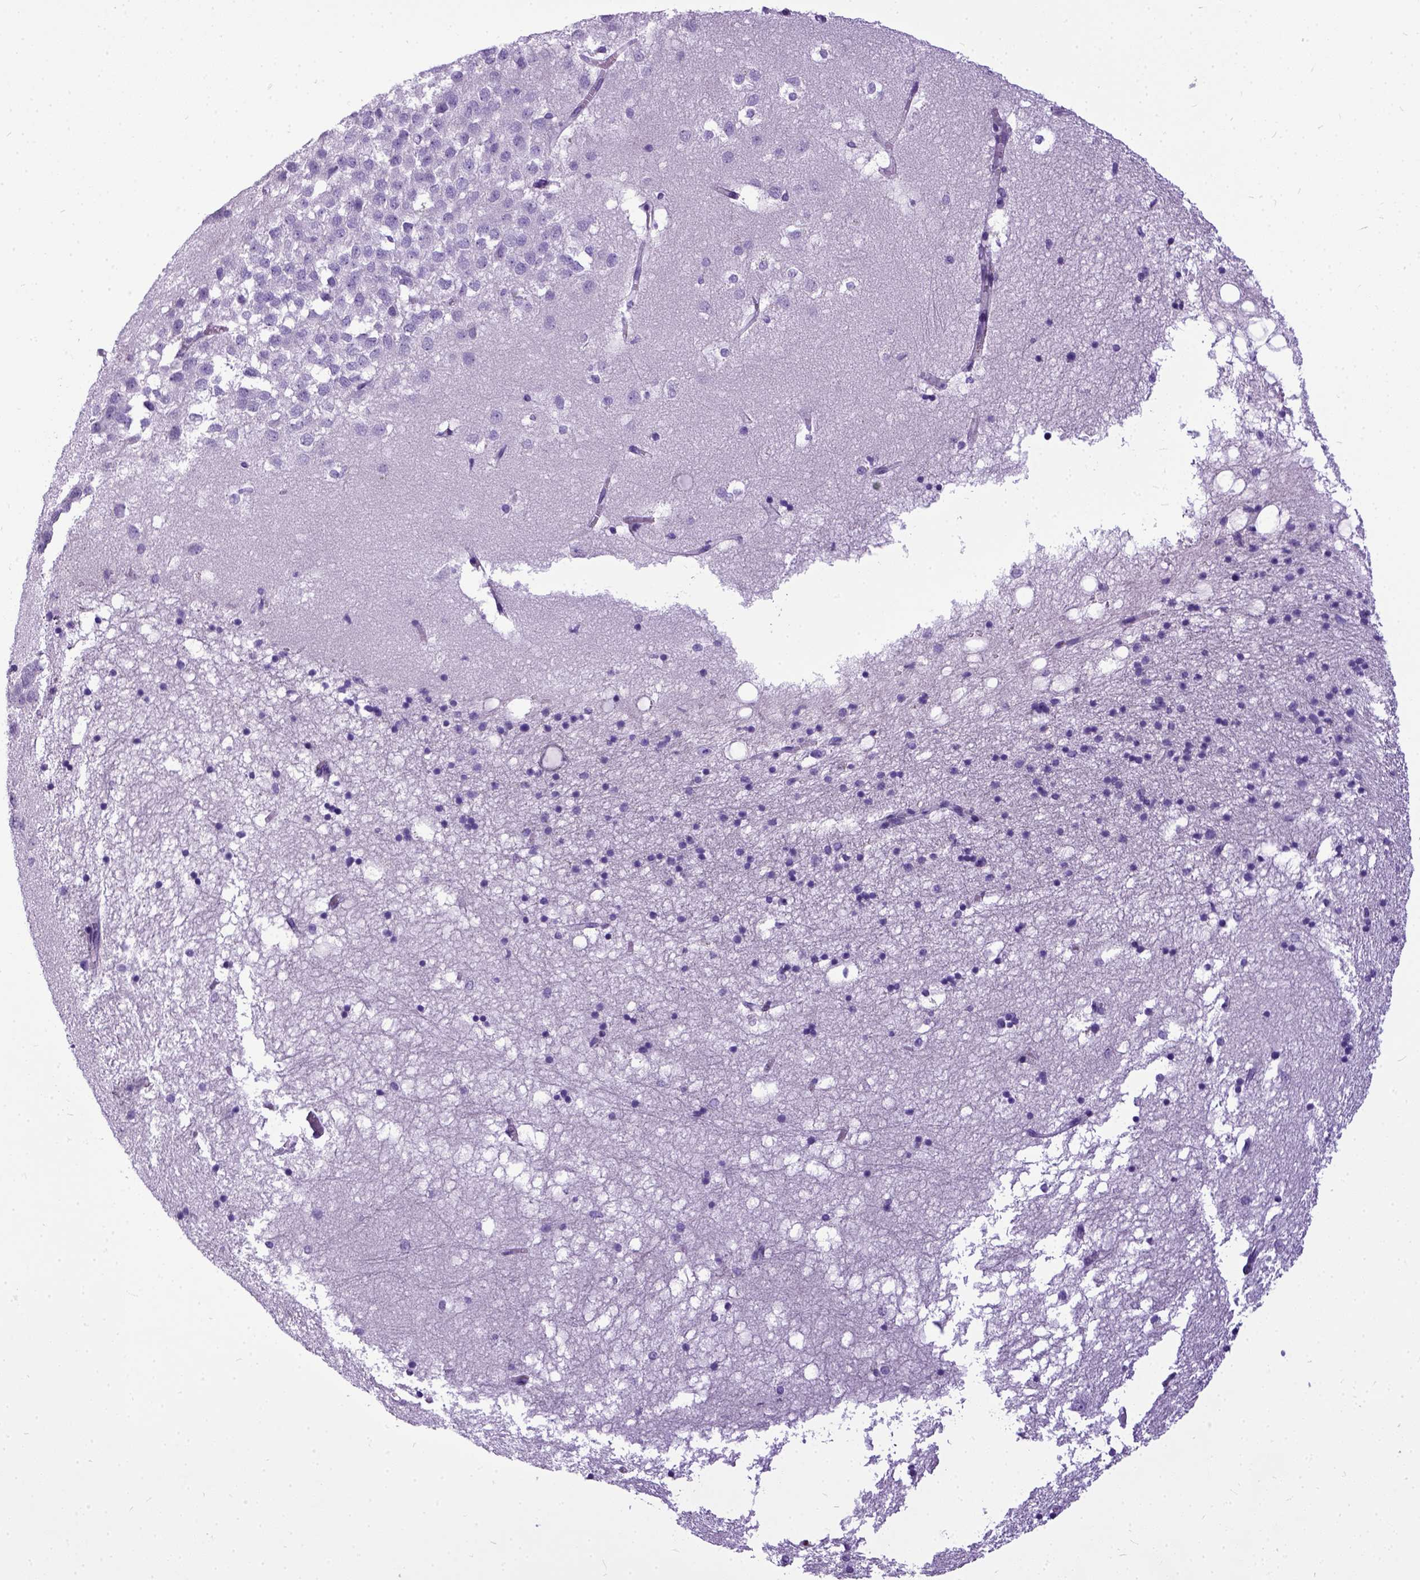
{"staining": {"intensity": "negative", "quantity": "none", "location": "none"}, "tissue": "hippocampus", "cell_type": "Glial cells", "image_type": "normal", "snomed": [{"axis": "morphology", "description": "Normal tissue, NOS"}, {"axis": "topography", "description": "Hippocampus"}], "caption": "Immunohistochemistry (IHC) image of benign human hippocampus stained for a protein (brown), which shows no expression in glial cells.", "gene": "IGF2", "patient": {"sex": "male", "age": 58}}